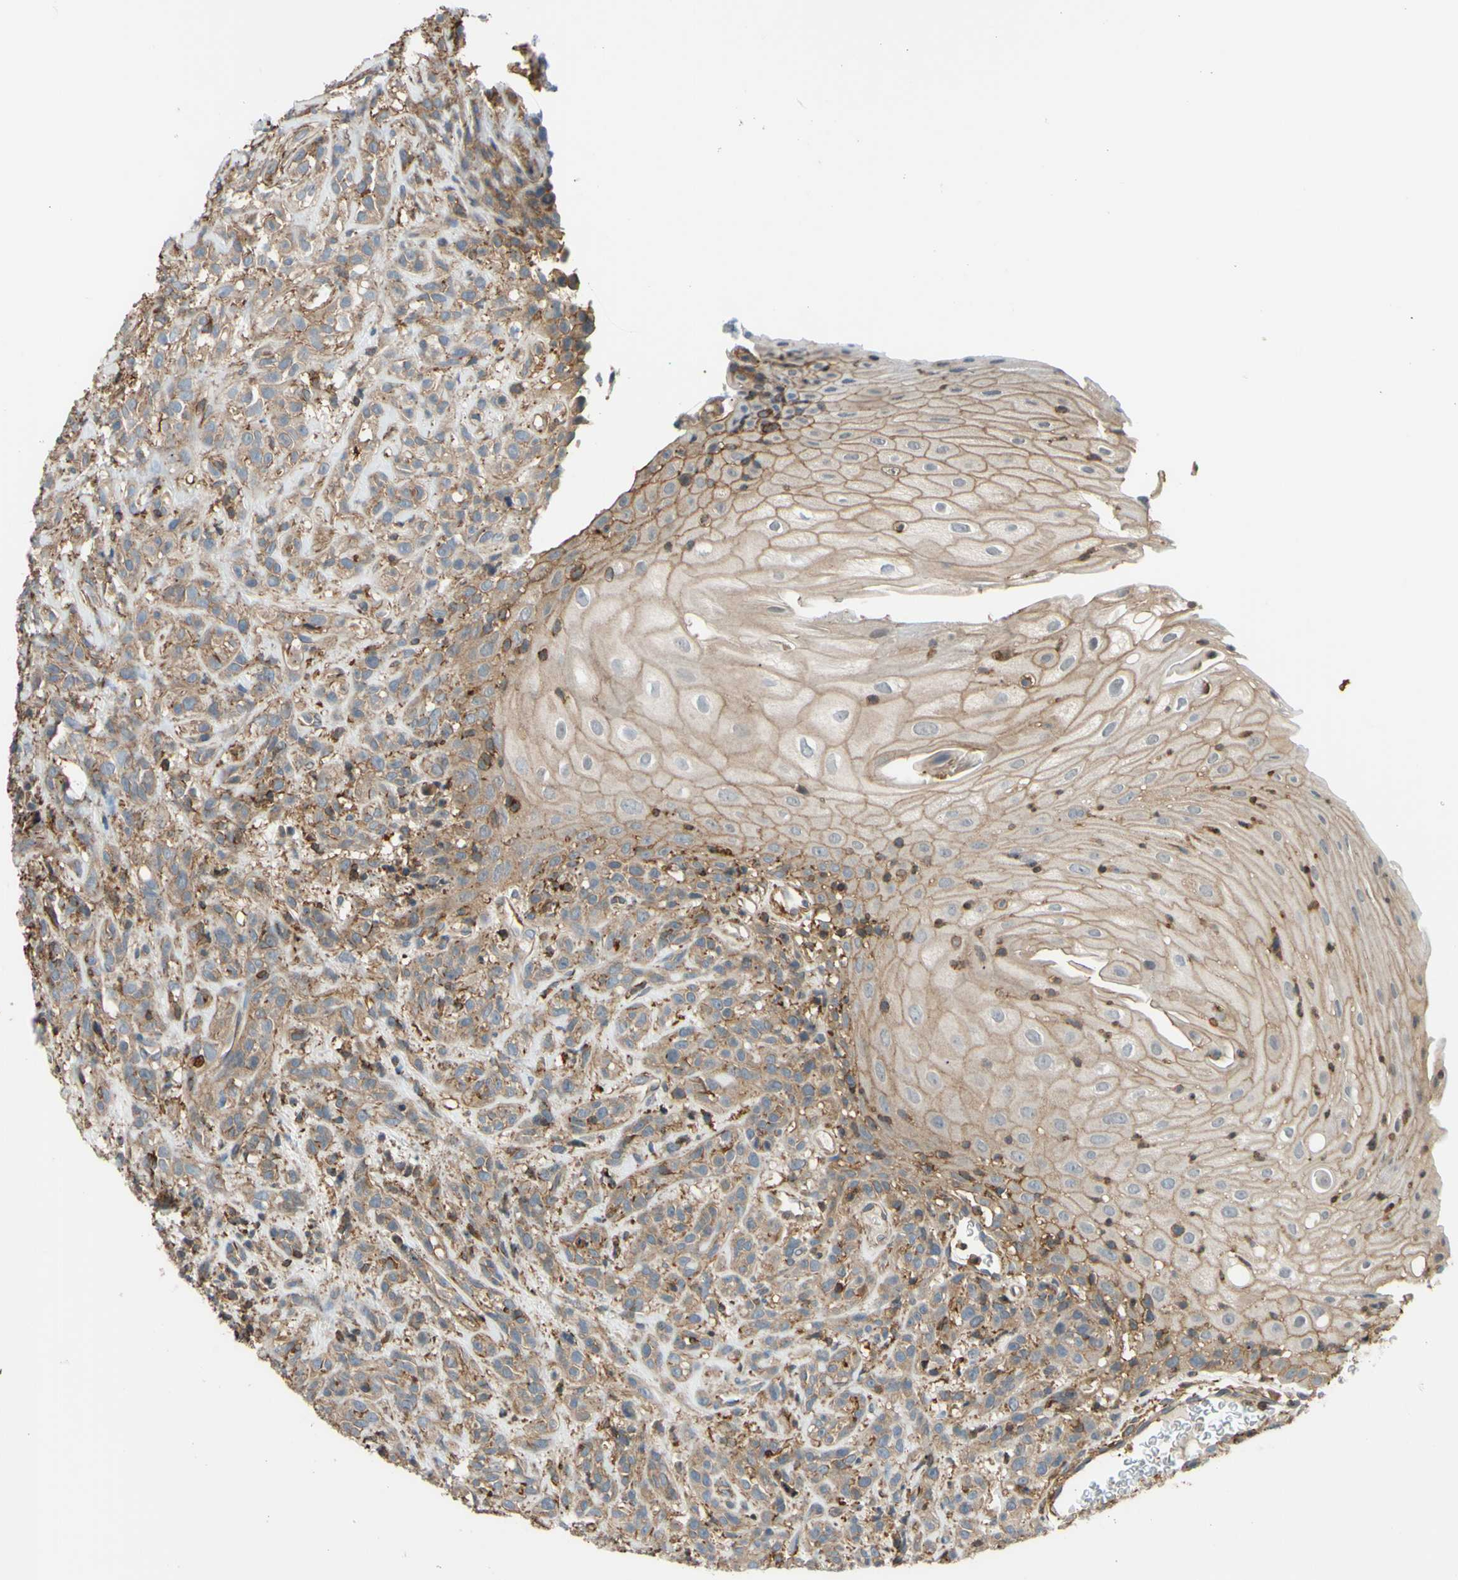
{"staining": {"intensity": "moderate", "quantity": ">75%", "location": "cytoplasmic/membranous"}, "tissue": "head and neck cancer", "cell_type": "Tumor cells", "image_type": "cancer", "snomed": [{"axis": "morphology", "description": "Normal tissue, NOS"}, {"axis": "morphology", "description": "Squamous cell carcinoma, NOS"}, {"axis": "topography", "description": "Cartilage tissue"}, {"axis": "topography", "description": "Head-Neck"}], "caption": "The immunohistochemical stain shows moderate cytoplasmic/membranous positivity in tumor cells of squamous cell carcinoma (head and neck) tissue.", "gene": "ADD3", "patient": {"sex": "male", "age": 62}}